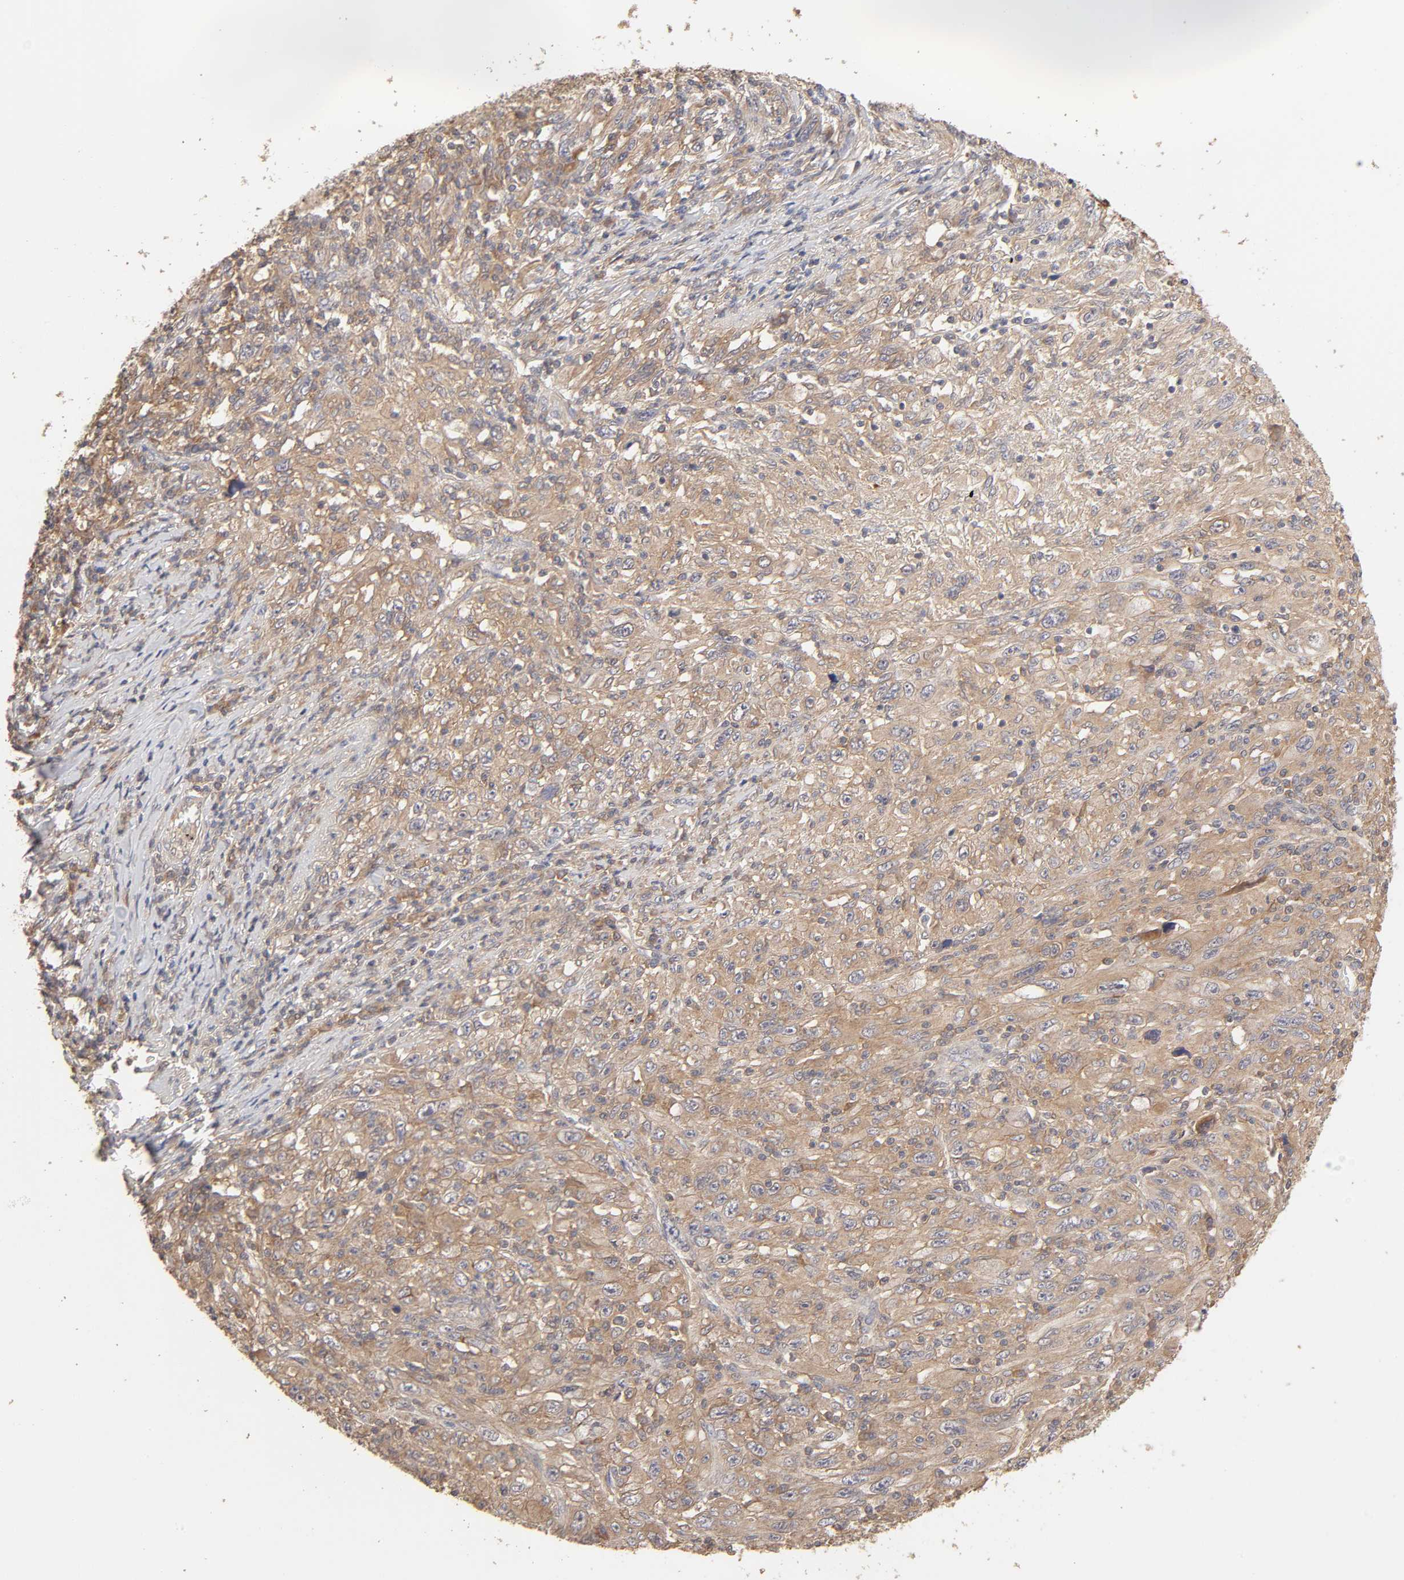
{"staining": {"intensity": "weak", "quantity": ">75%", "location": "cytoplasmic/membranous"}, "tissue": "melanoma", "cell_type": "Tumor cells", "image_type": "cancer", "snomed": [{"axis": "morphology", "description": "Malignant melanoma, Metastatic site"}, {"axis": "topography", "description": "Skin"}], "caption": "A low amount of weak cytoplasmic/membranous expression is present in approximately >75% of tumor cells in melanoma tissue. (IHC, brightfield microscopy, high magnification).", "gene": "AP1G2", "patient": {"sex": "female", "age": 56}}